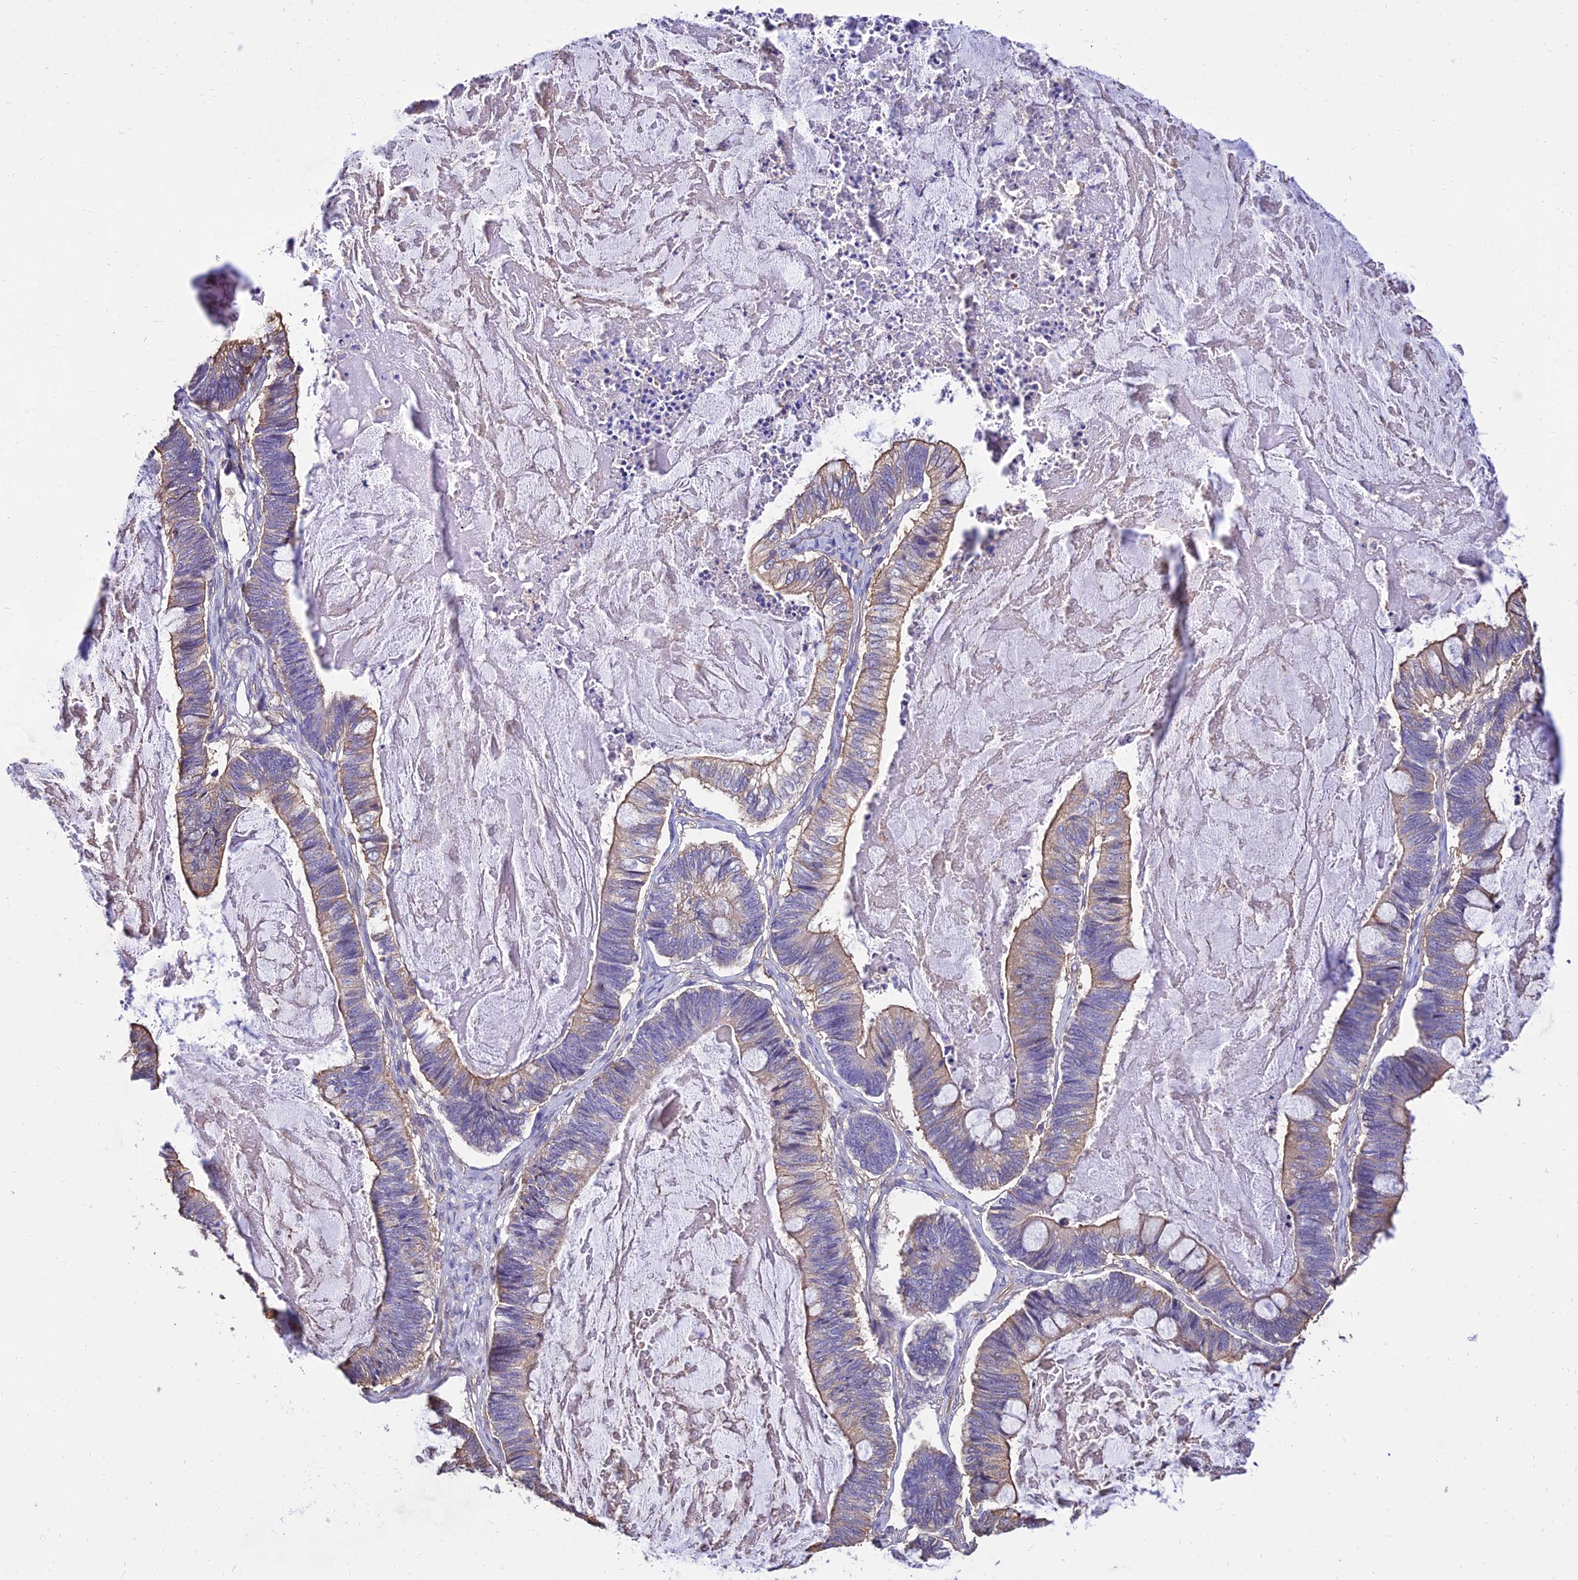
{"staining": {"intensity": "weak", "quantity": "25%-75%", "location": "cytoplasmic/membranous"}, "tissue": "ovarian cancer", "cell_type": "Tumor cells", "image_type": "cancer", "snomed": [{"axis": "morphology", "description": "Cystadenocarcinoma, mucinous, NOS"}, {"axis": "topography", "description": "Ovary"}], "caption": "IHC (DAB (3,3'-diaminobenzidine)) staining of mucinous cystadenocarcinoma (ovarian) shows weak cytoplasmic/membranous protein expression in about 25%-75% of tumor cells. (brown staining indicates protein expression, while blue staining denotes nuclei).", "gene": "CALM2", "patient": {"sex": "female", "age": 61}}